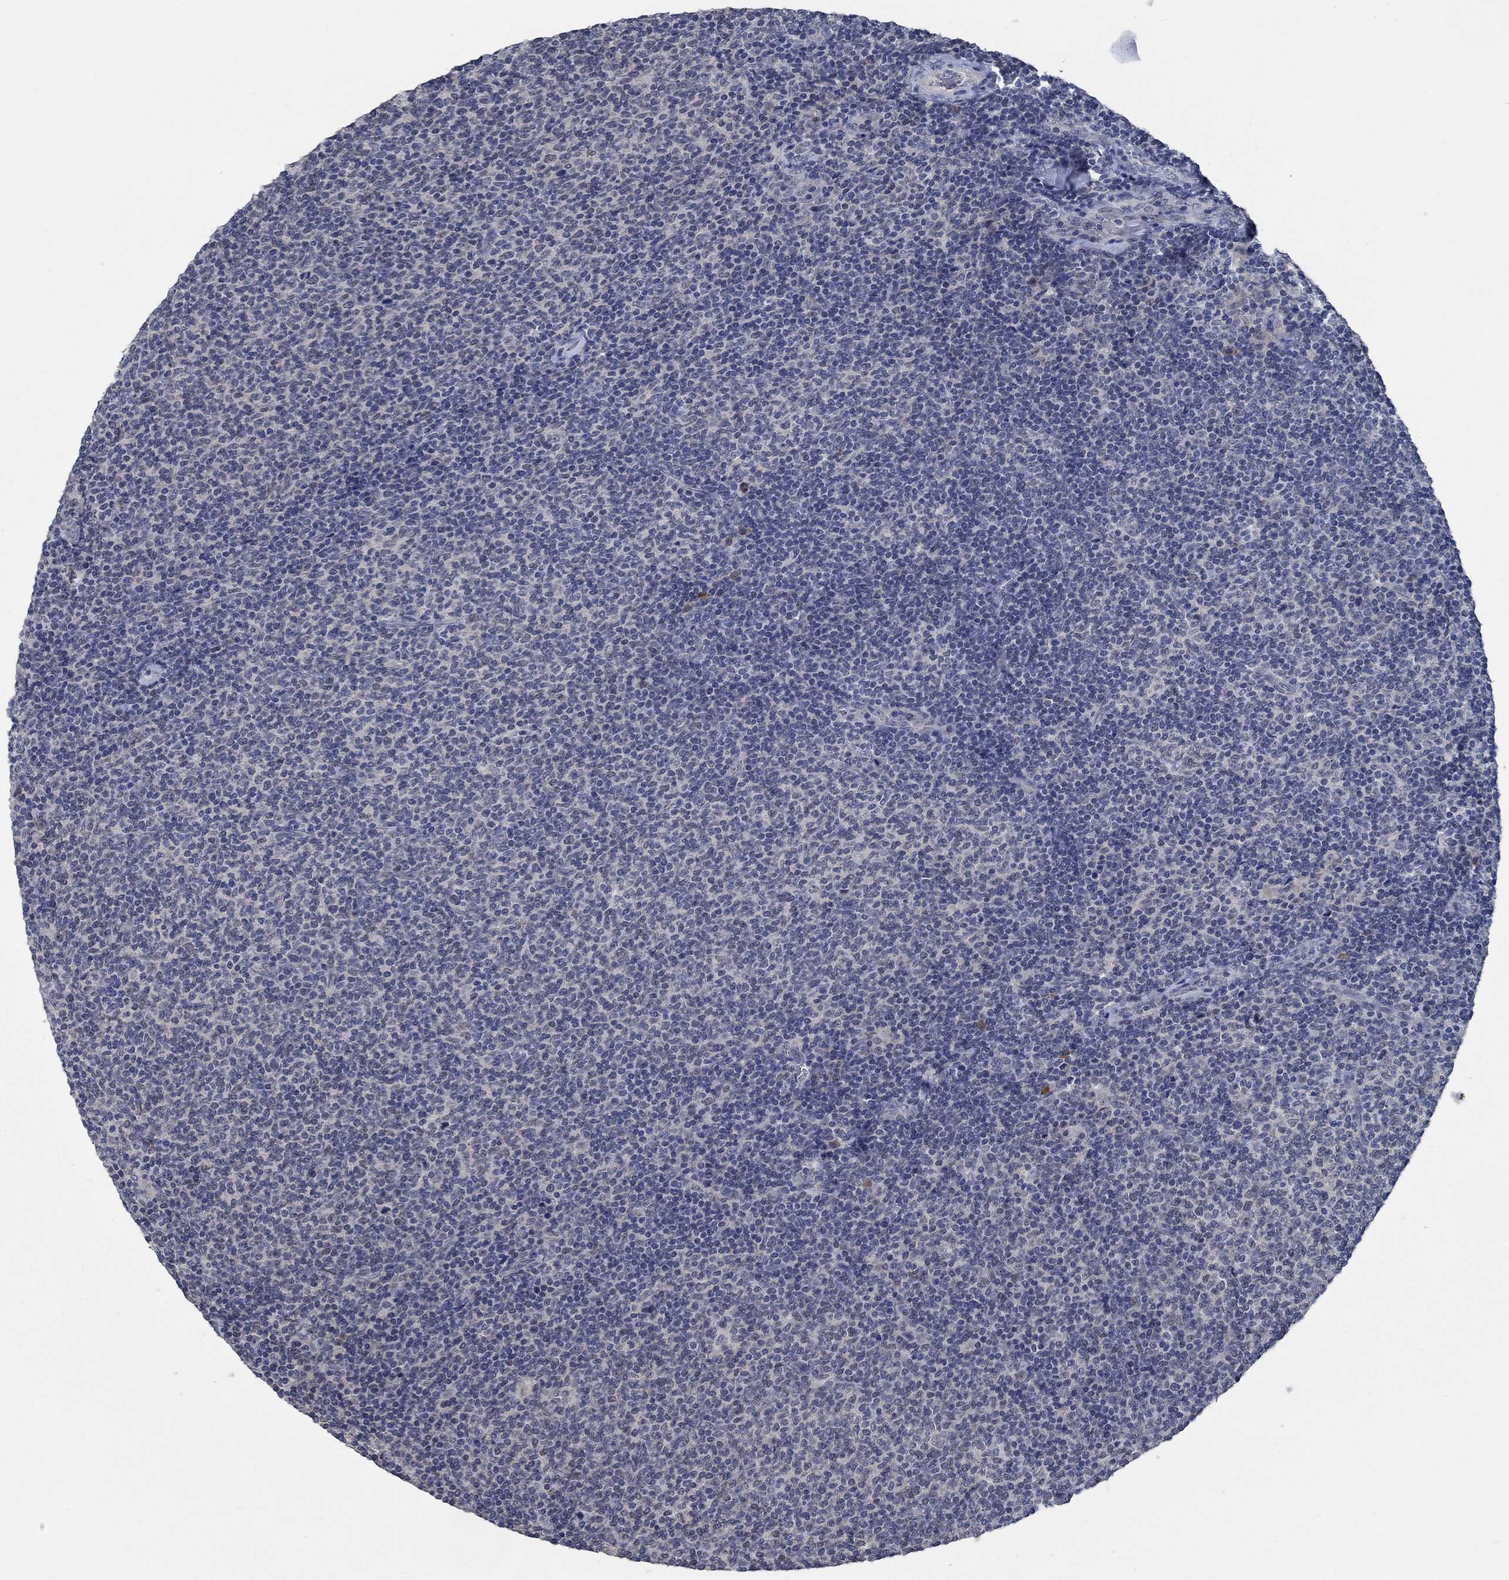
{"staining": {"intensity": "negative", "quantity": "none", "location": "none"}, "tissue": "lymphoma", "cell_type": "Tumor cells", "image_type": "cancer", "snomed": [{"axis": "morphology", "description": "Malignant lymphoma, non-Hodgkin's type, Low grade"}, {"axis": "topography", "description": "Lymph node"}], "caption": "Human malignant lymphoma, non-Hodgkin's type (low-grade) stained for a protein using immunohistochemistry (IHC) displays no expression in tumor cells.", "gene": "OBSCN", "patient": {"sex": "male", "age": 52}}